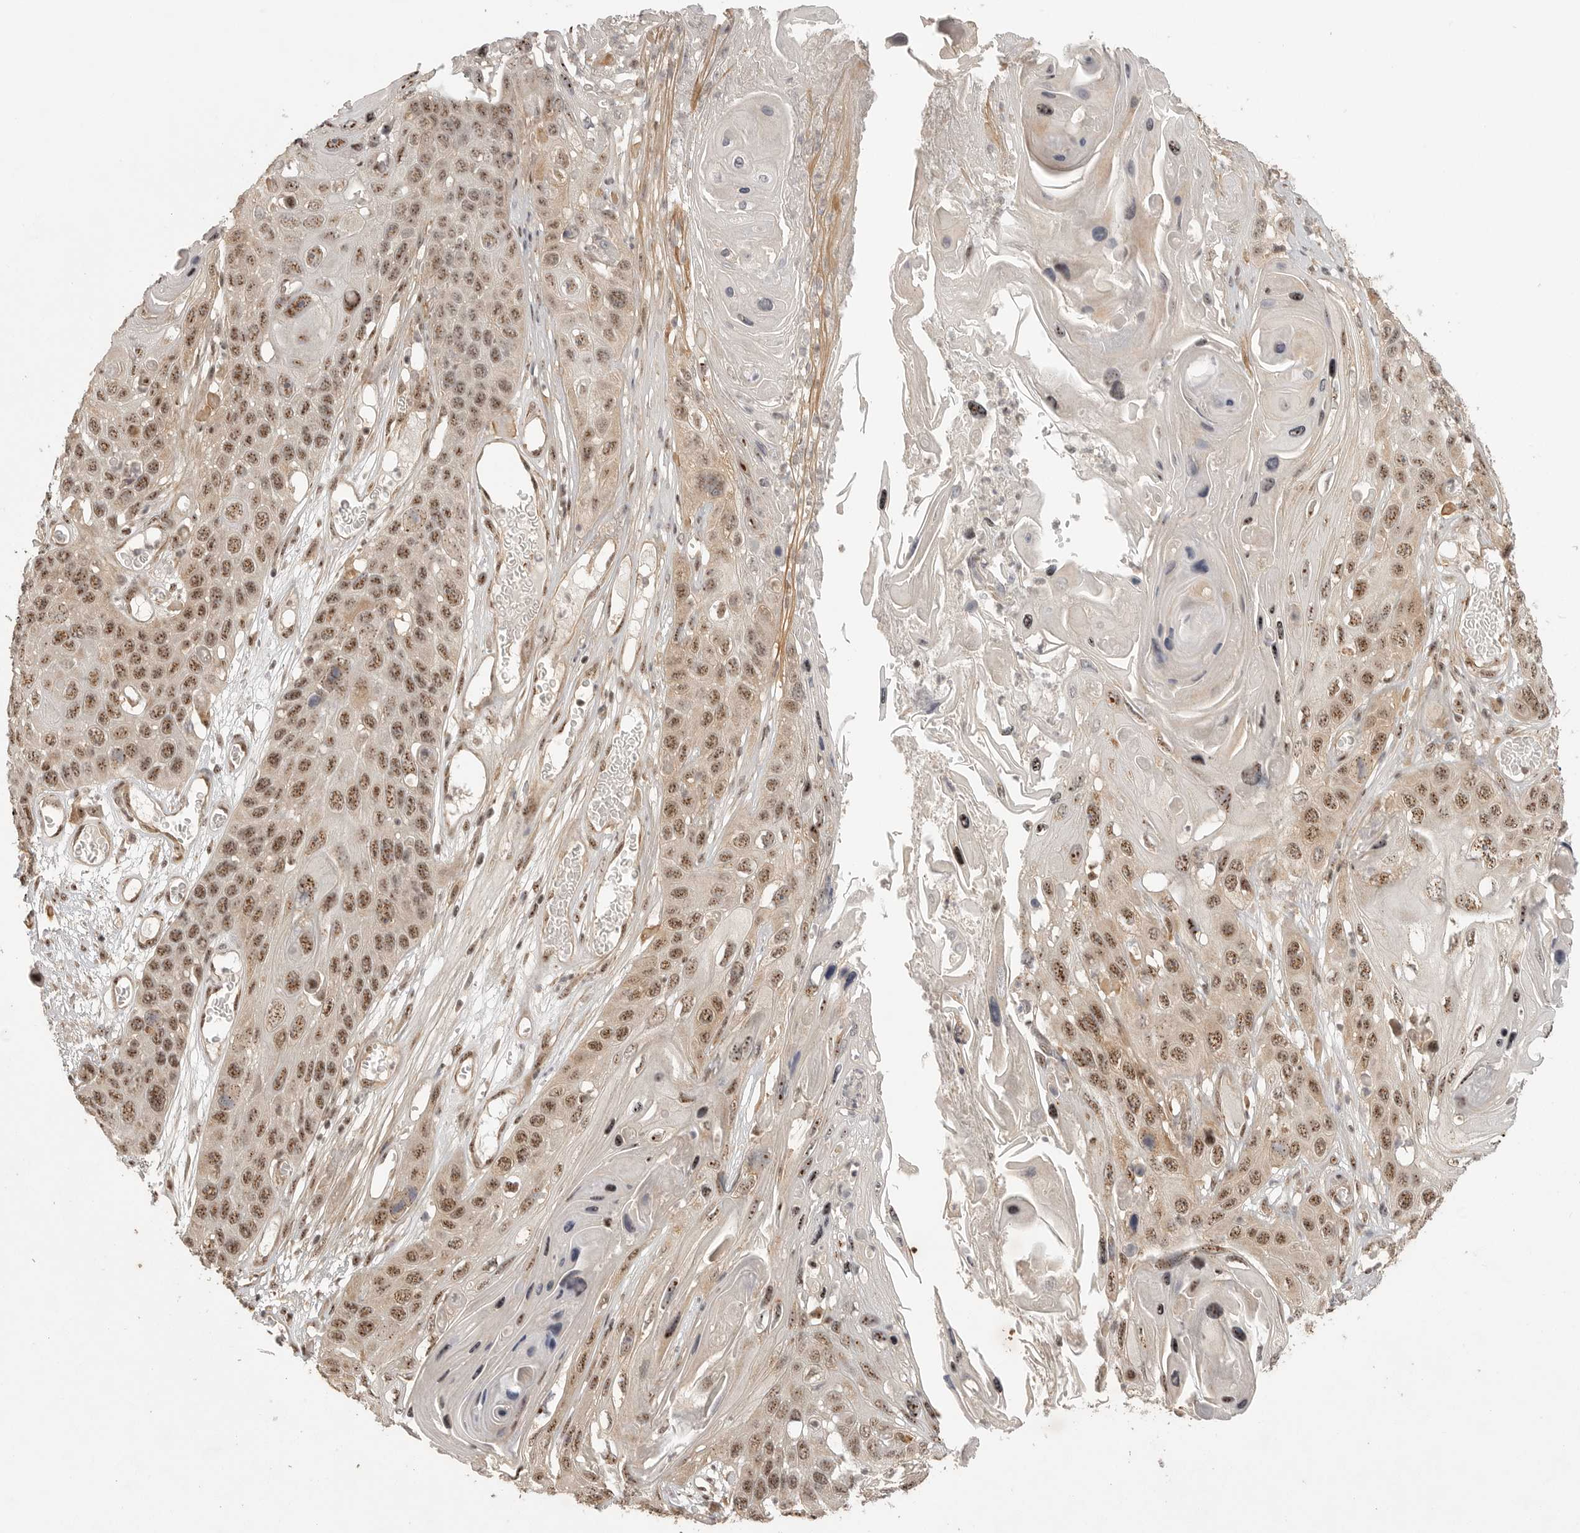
{"staining": {"intensity": "moderate", "quantity": ">75%", "location": "nuclear"}, "tissue": "skin cancer", "cell_type": "Tumor cells", "image_type": "cancer", "snomed": [{"axis": "morphology", "description": "Squamous cell carcinoma, NOS"}, {"axis": "topography", "description": "Skin"}], "caption": "Tumor cells show medium levels of moderate nuclear positivity in about >75% of cells in squamous cell carcinoma (skin).", "gene": "POMP", "patient": {"sex": "male", "age": 55}}